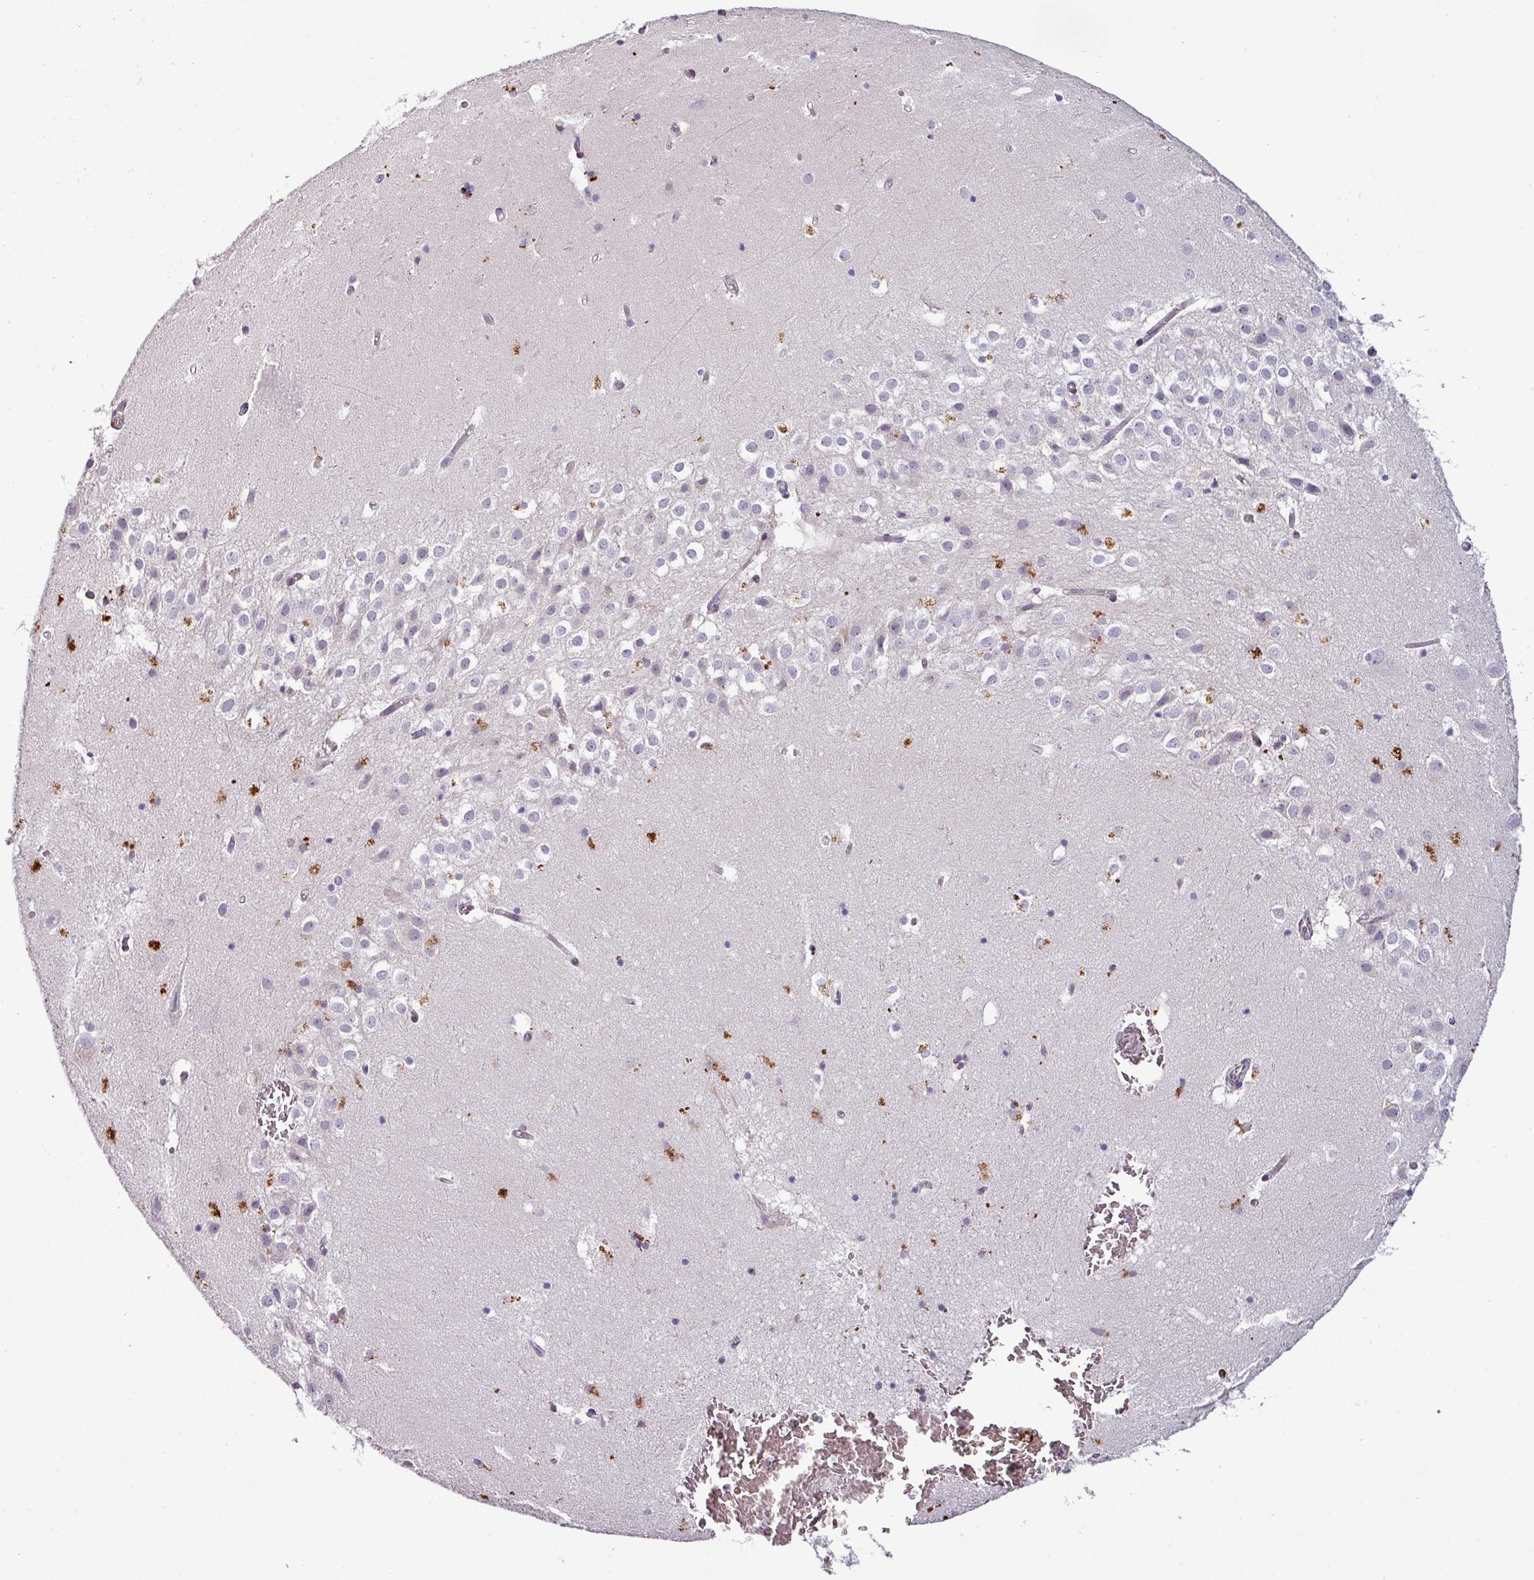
{"staining": {"intensity": "moderate", "quantity": "<25%", "location": "cytoplasmic/membranous"}, "tissue": "hippocampus", "cell_type": "Glial cells", "image_type": "normal", "snomed": [{"axis": "morphology", "description": "Normal tissue, NOS"}, {"axis": "topography", "description": "Hippocampus"}], "caption": "There is low levels of moderate cytoplasmic/membranous positivity in glial cells of normal hippocampus, as demonstrated by immunohistochemical staining (brown color).", "gene": "TMEFF1", "patient": {"sex": "female", "age": 52}}